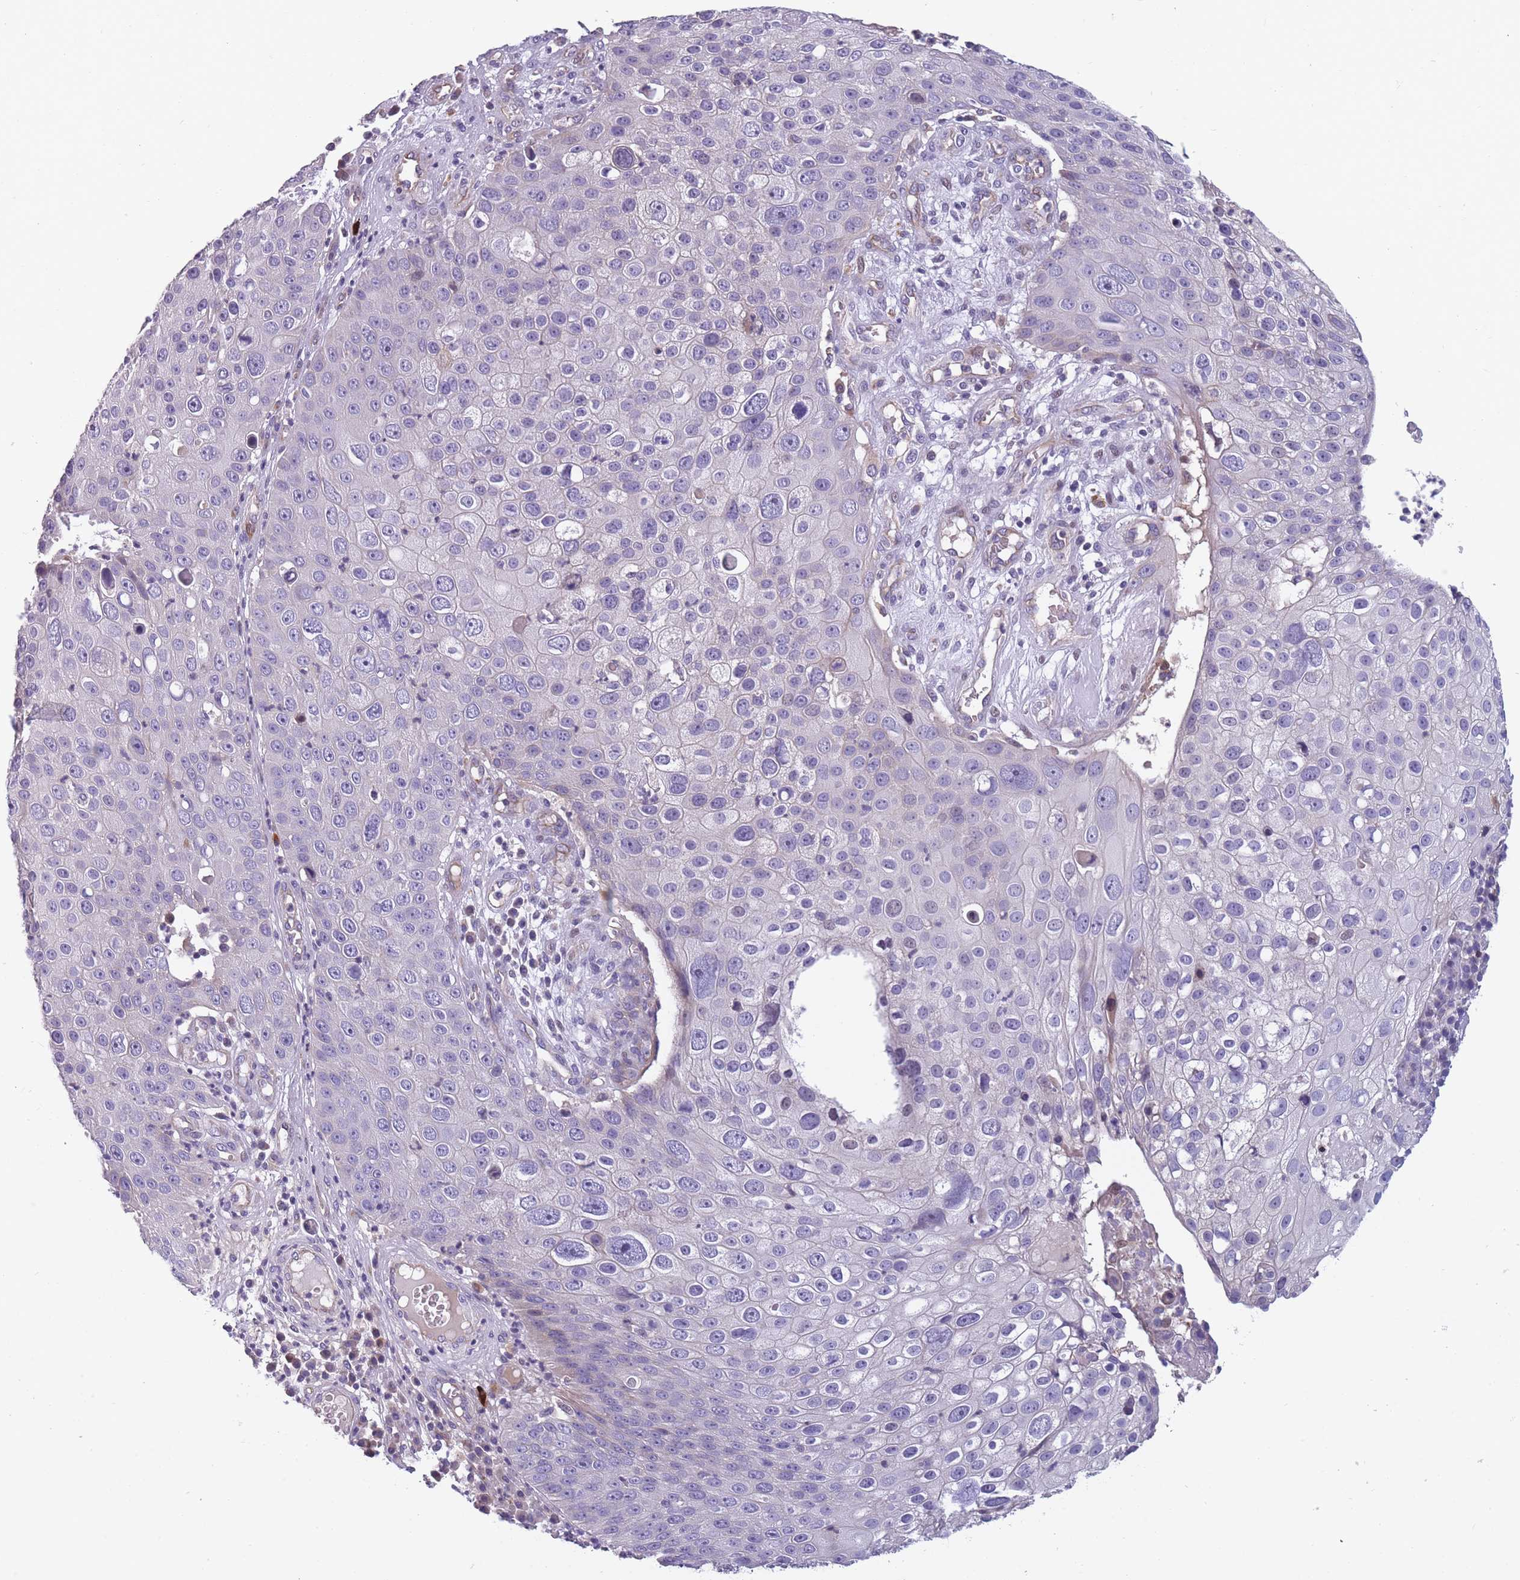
{"staining": {"intensity": "negative", "quantity": "none", "location": "none"}, "tissue": "skin cancer", "cell_type": "Tumor cells", "image_type": "cancer", "snomed": [{"axis": "morphology", "description": "Squamous cell carcinoma, NOS"}, {"axis": "topography", "description": "Skin"}], "caption": "This is a image of immunohistochemistry staining of skin squamous cell carcinoma, which shows no expression in tumor cells.", "gene": "FAM83F", "patient": {"sex": "male", "age": 71}}